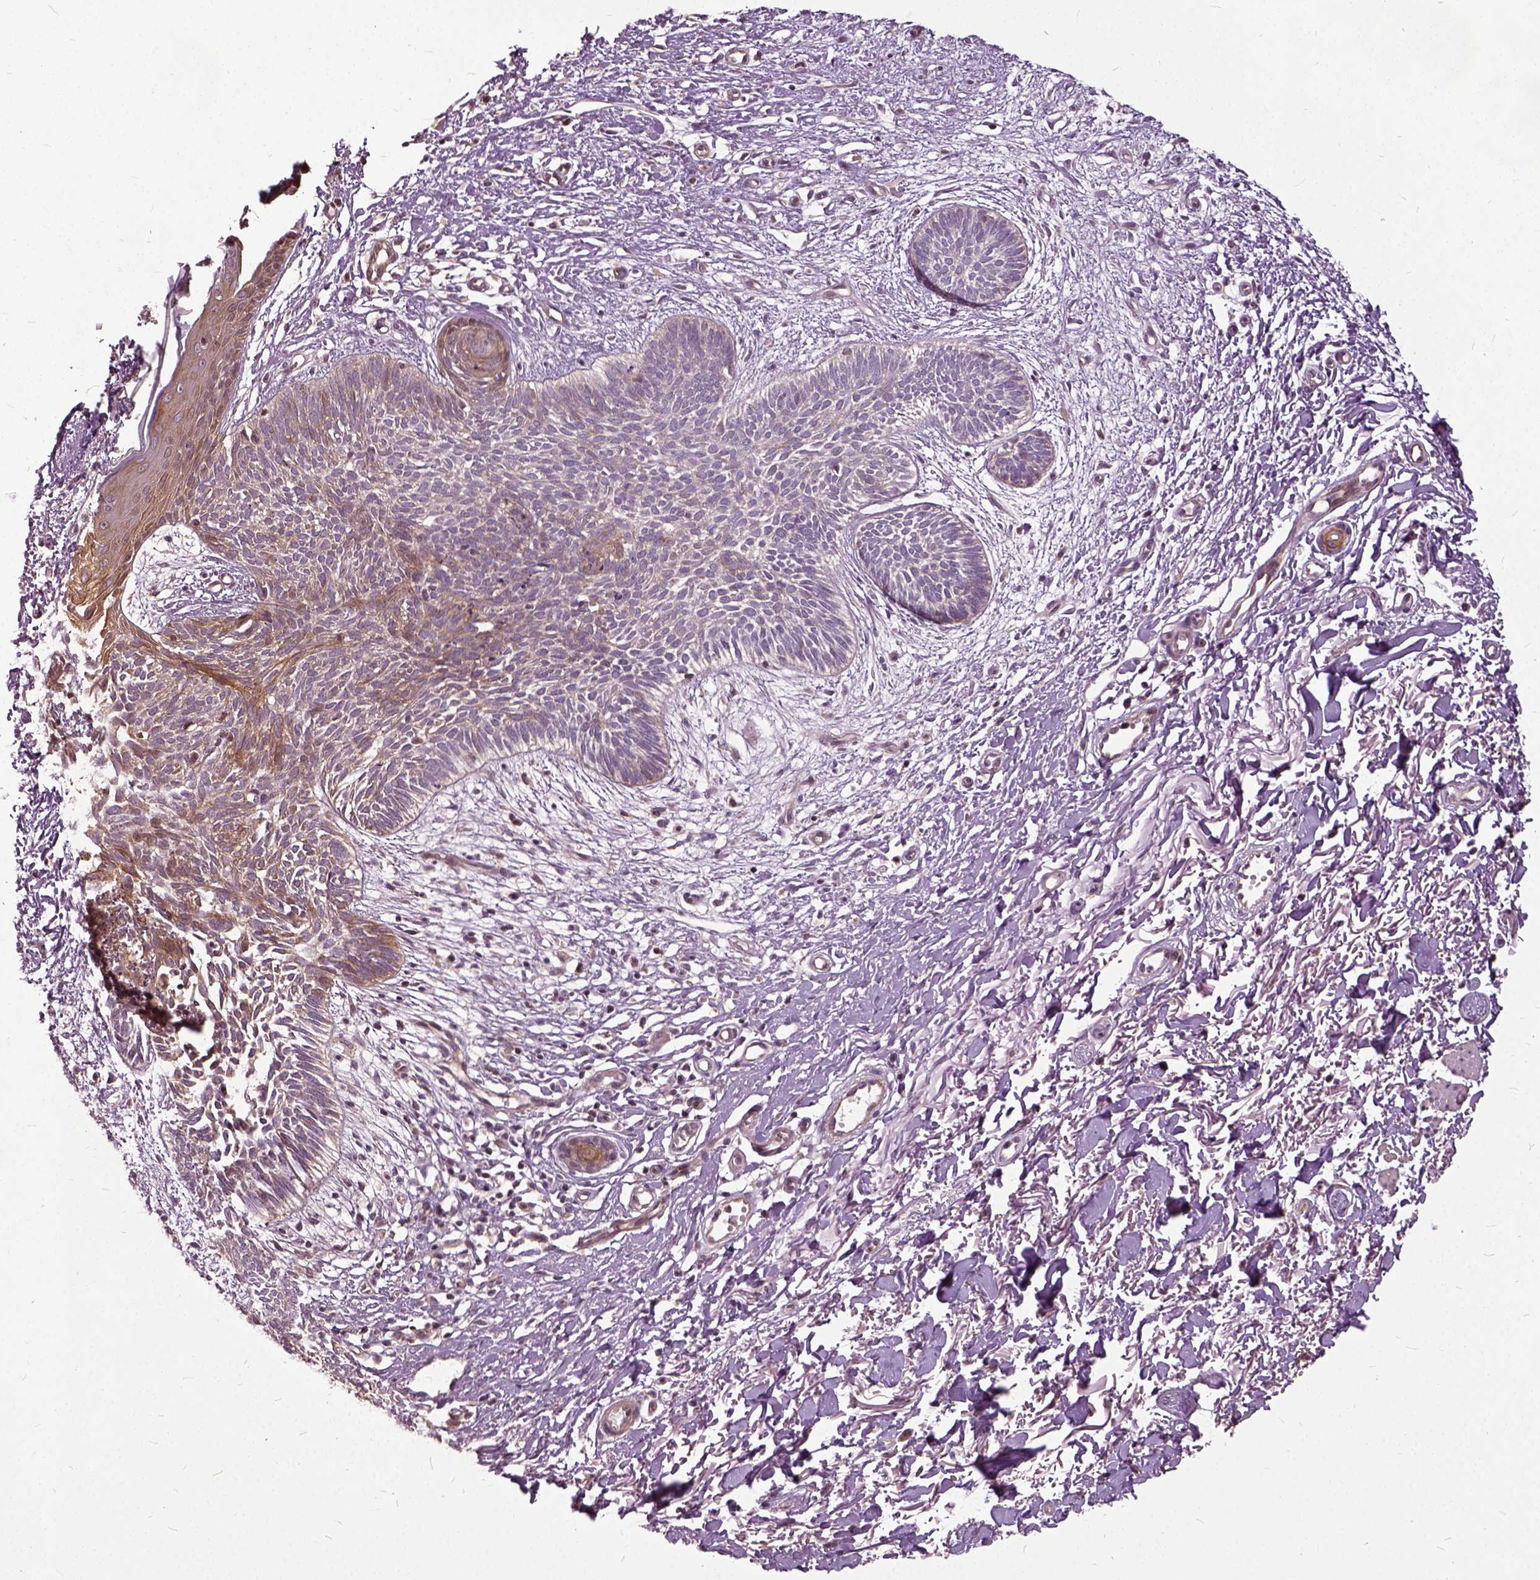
{"staining": {"intensity": "weak", "quantity": "25%-75%", "location": "cytoplasmic/membranous"}, "tissue": "skin cancer", "cell_type": "Tumor cells", "image_type": "cancer", "snomed": [{"axis": "morphology", "description": "Basal cell carcinoma"}, {"axis": "topography", "description": "Skin"}], "caption": "Human skin cancer stained for a protein (brown) reveals weak cytoplasmic/membranous positive staining in about 25%-75% of tumor cells.", "gene": "ILRUN", "patient": {"sex": "female", "age": 84}}